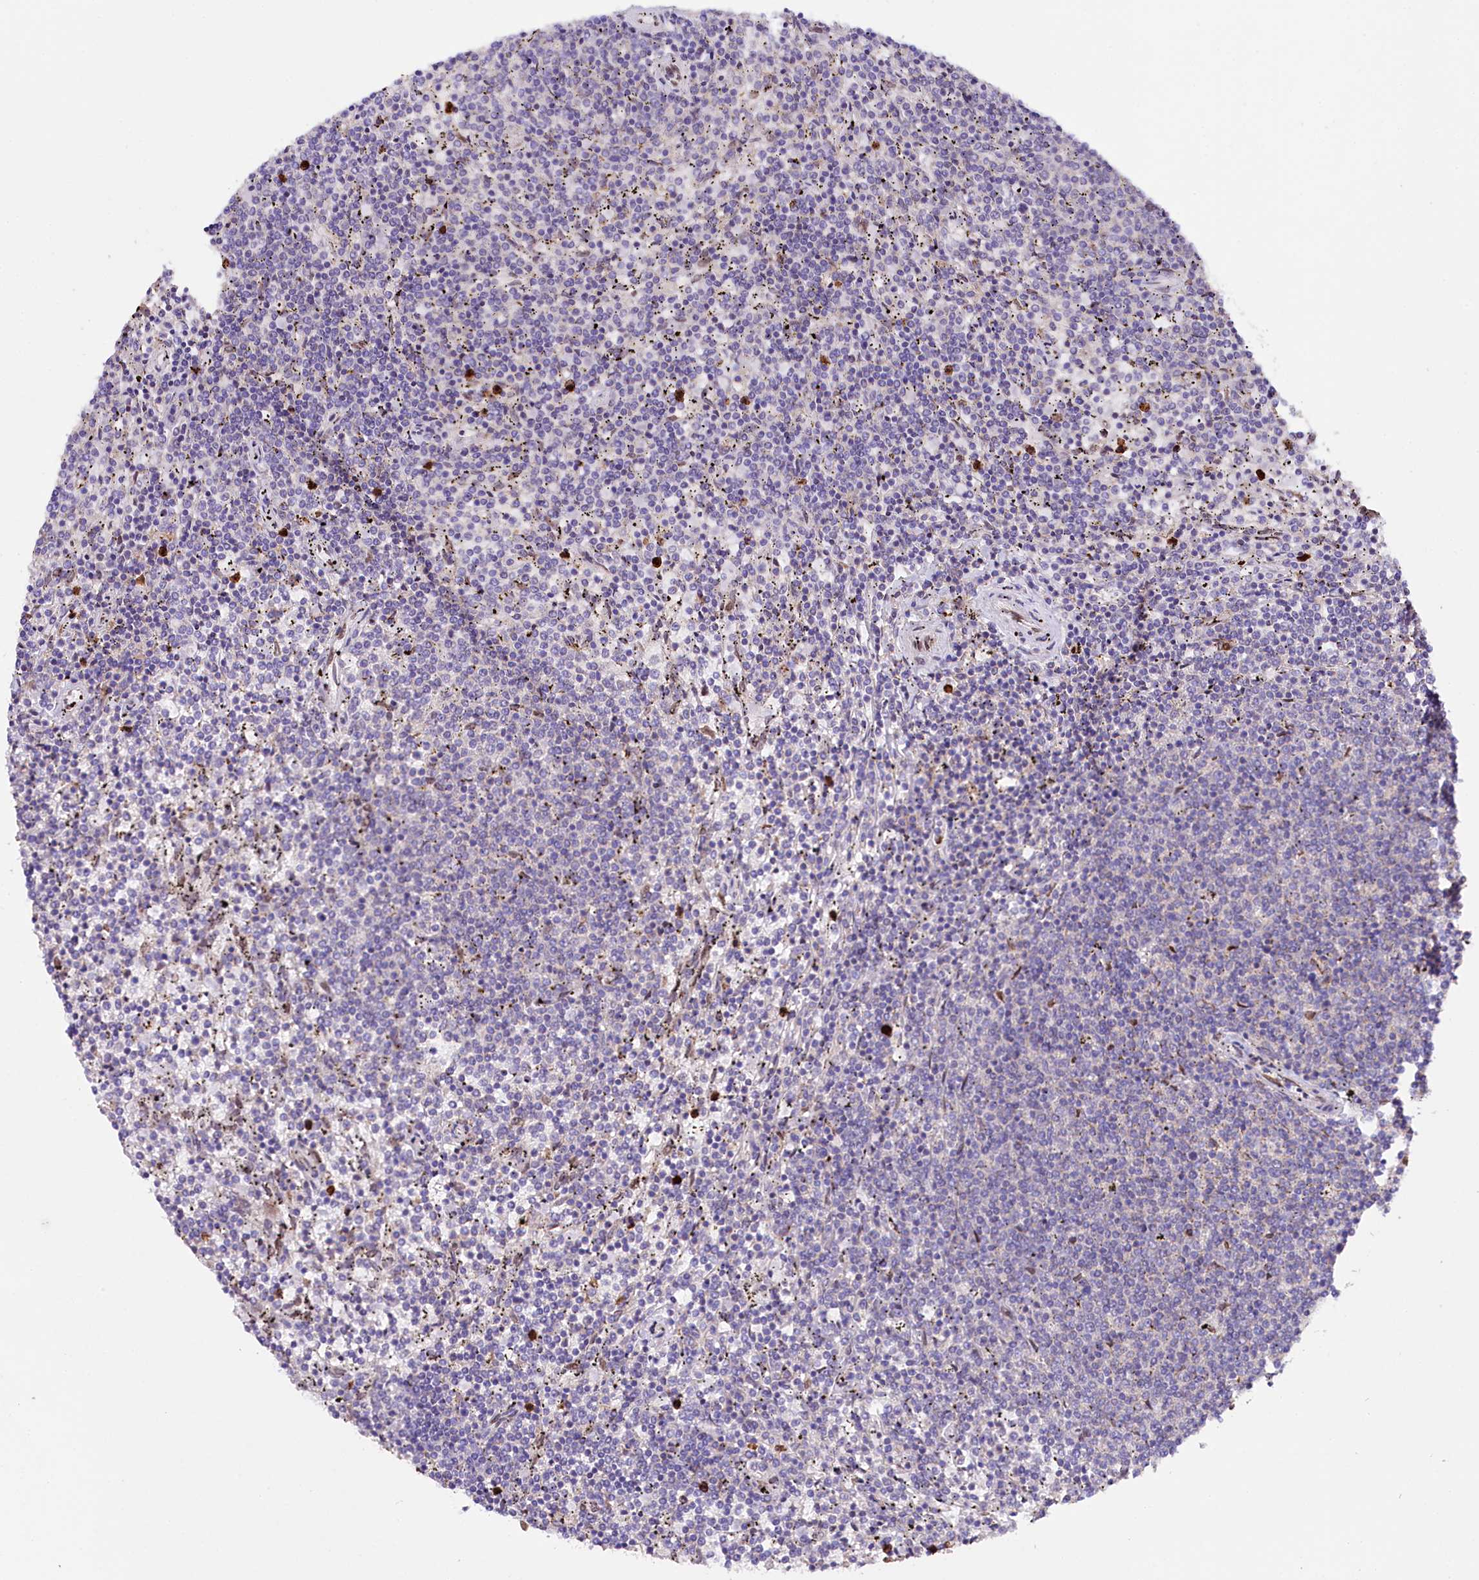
{"staining": {"intensity": "negative", "quantity": "none", "location": "none"}, "tissue": "lymphoma", "cell_type": "Tumor cells", "image_type": "cancer", "snomed": [{"axis": "morphology", "description": "Malignant lymphoma, non-Hodgkin's type, Low grade"}, {"axis": "topography", "description": "Spleen"}], "caption": "IHC histopathology image of human malignant lymphoma, non-Hodgkin's type (low-grade) stained for a protein (brown), which displays no staining in tumor cells. Brightfield microscopy of IHC stained with DAB (3,3'-diaminobenzidine) (brown) and hematoxylin (blue), captured at high magnification.", "gene": "ZNF226", "patient": {"sex": "female", "age": 50}}